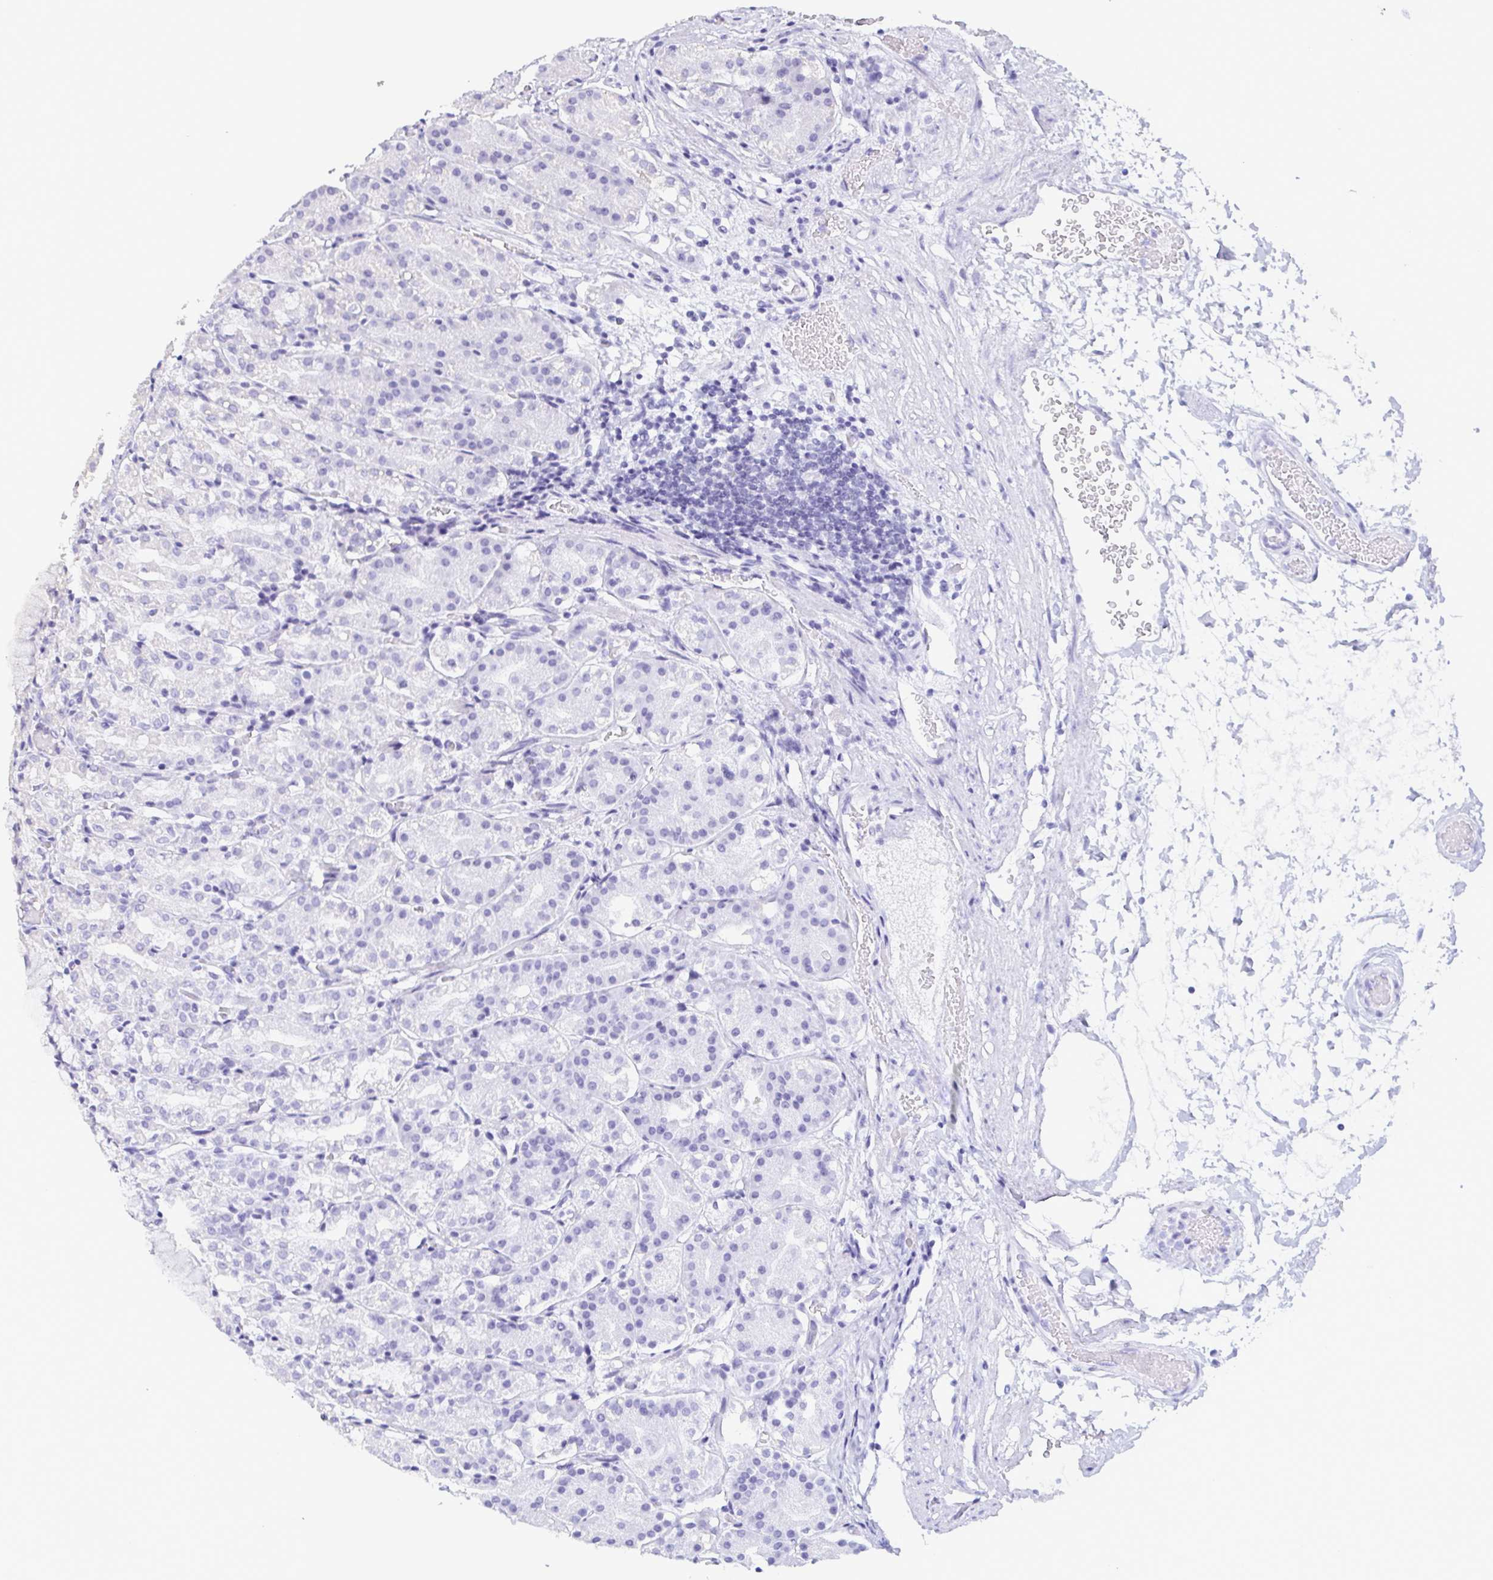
{"staining": {"intensity": "negative", "quantity": "none", "location": "none"}, "tissue": "stomach", "cell_type": "Glandular cells", "image_type": "normal", "snomed": [{"axis": "morphology", "description": "Normal tissue, NOS"}, {"axis": "topography", "description": "Stomach"}], "caption": "Glandular cells are negative for brown protein staining in benign stomach. The staining was performed using DAB (3,3'-diaminobenzidine) to visualize the protein expression in brown, while the nuclei were stained in blue with hematoxylin (Magnification: 20x).", "gene": "BPIFA2", "patient": {"sex": "female", "age": 57}}